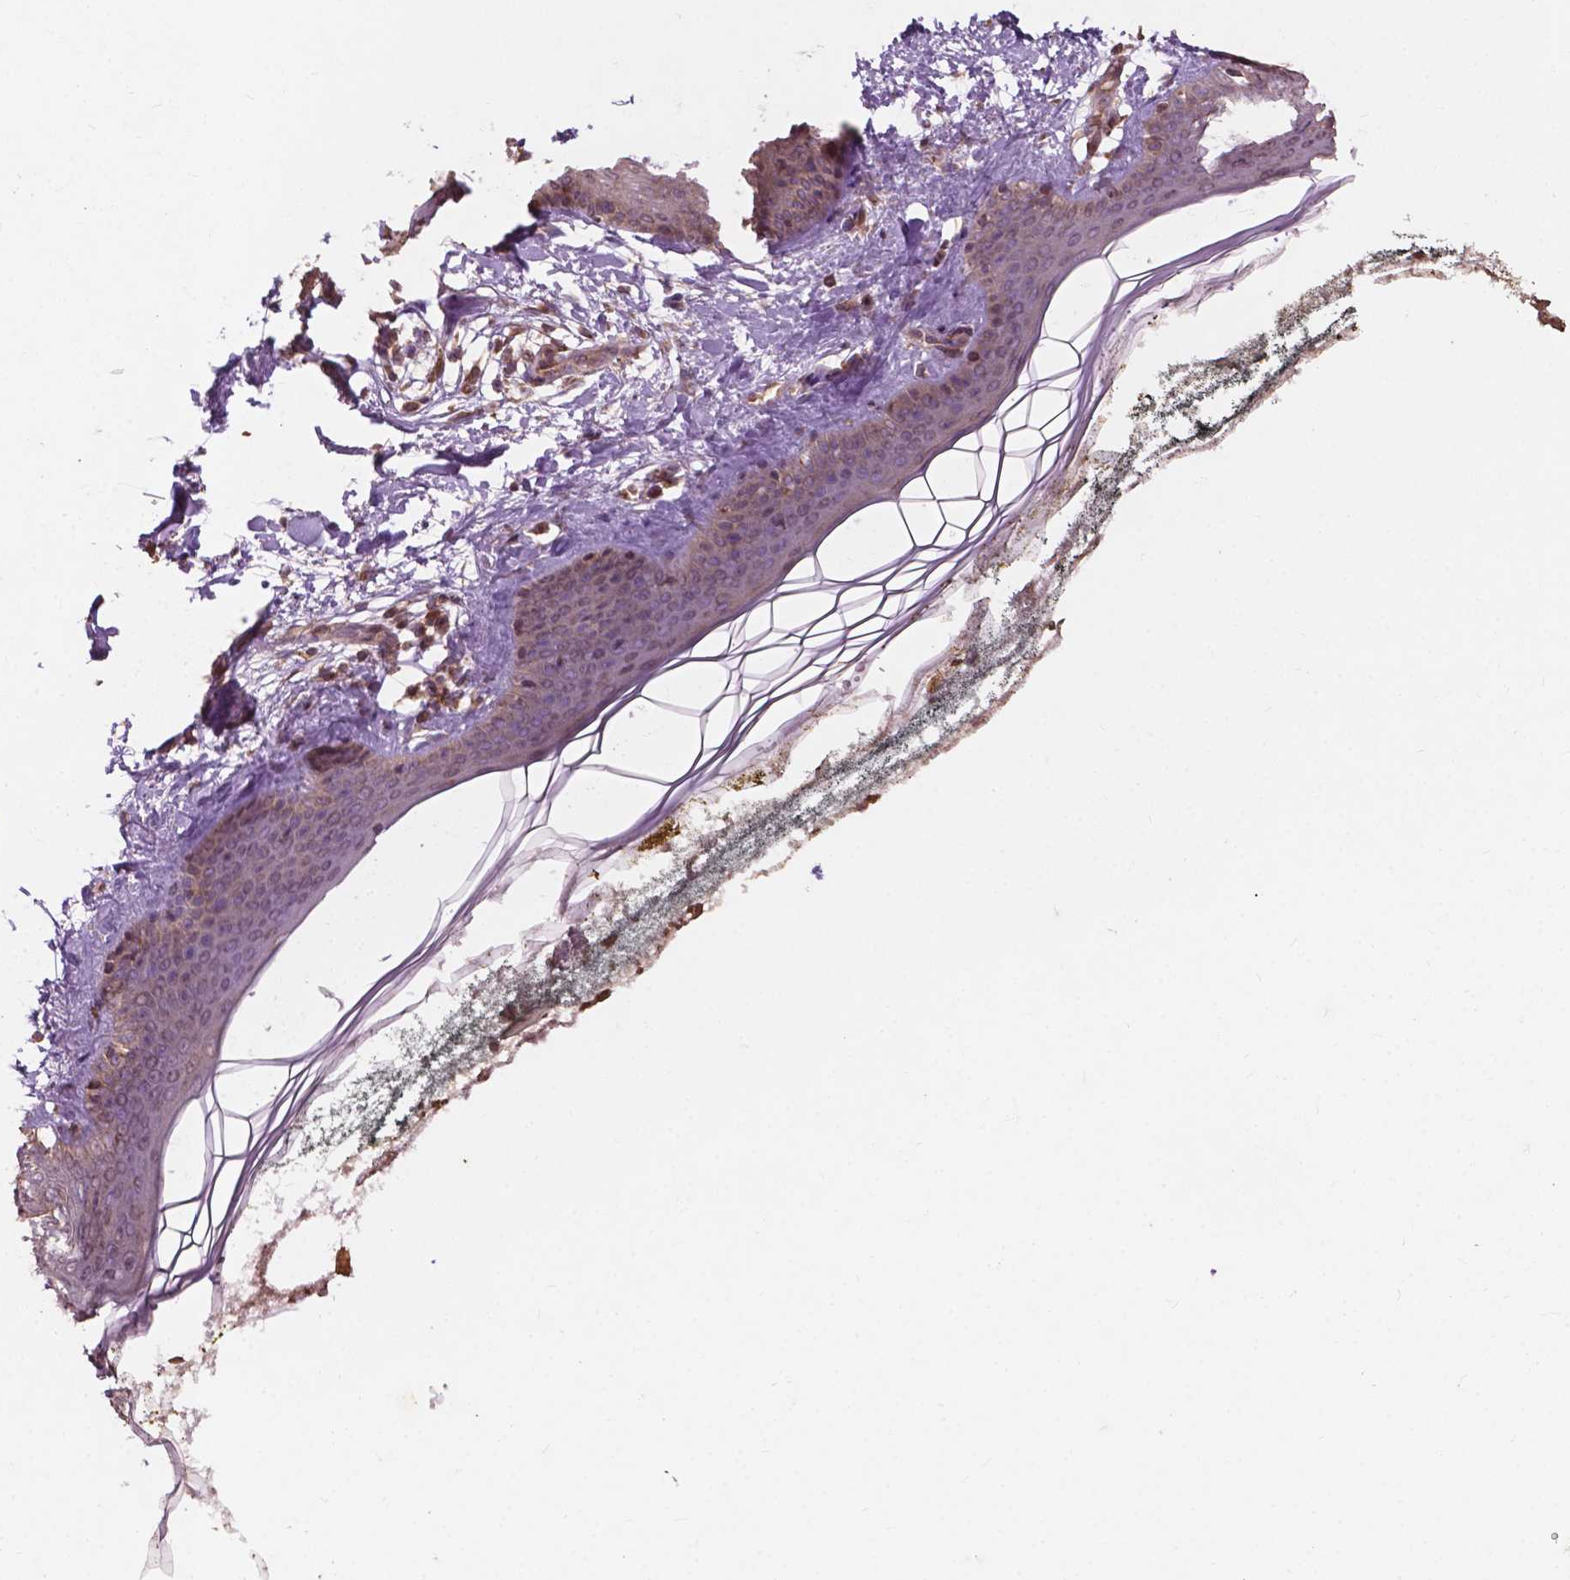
{"staining": {"intensity": "moderate", "quantity": "25%-75%", "location": "cytoplasmic/membranous"}, "tissue": "skin", "cell_type": "Fibroblasts", "image_type": "normal", "snomed": [{"axis": "morphology", "description": "Normal tissue, NOS"}, {"axis": "topography", "description": "Skin"}], "caption": "Fibroblasts show moderate cytoplasmic/membranous expression in approximately 25%-75% of cells in normal skin. Nuclei are stained in blue.", "gene": "CDC42BPA", "patient": {"sex": "female", "age": 34}}